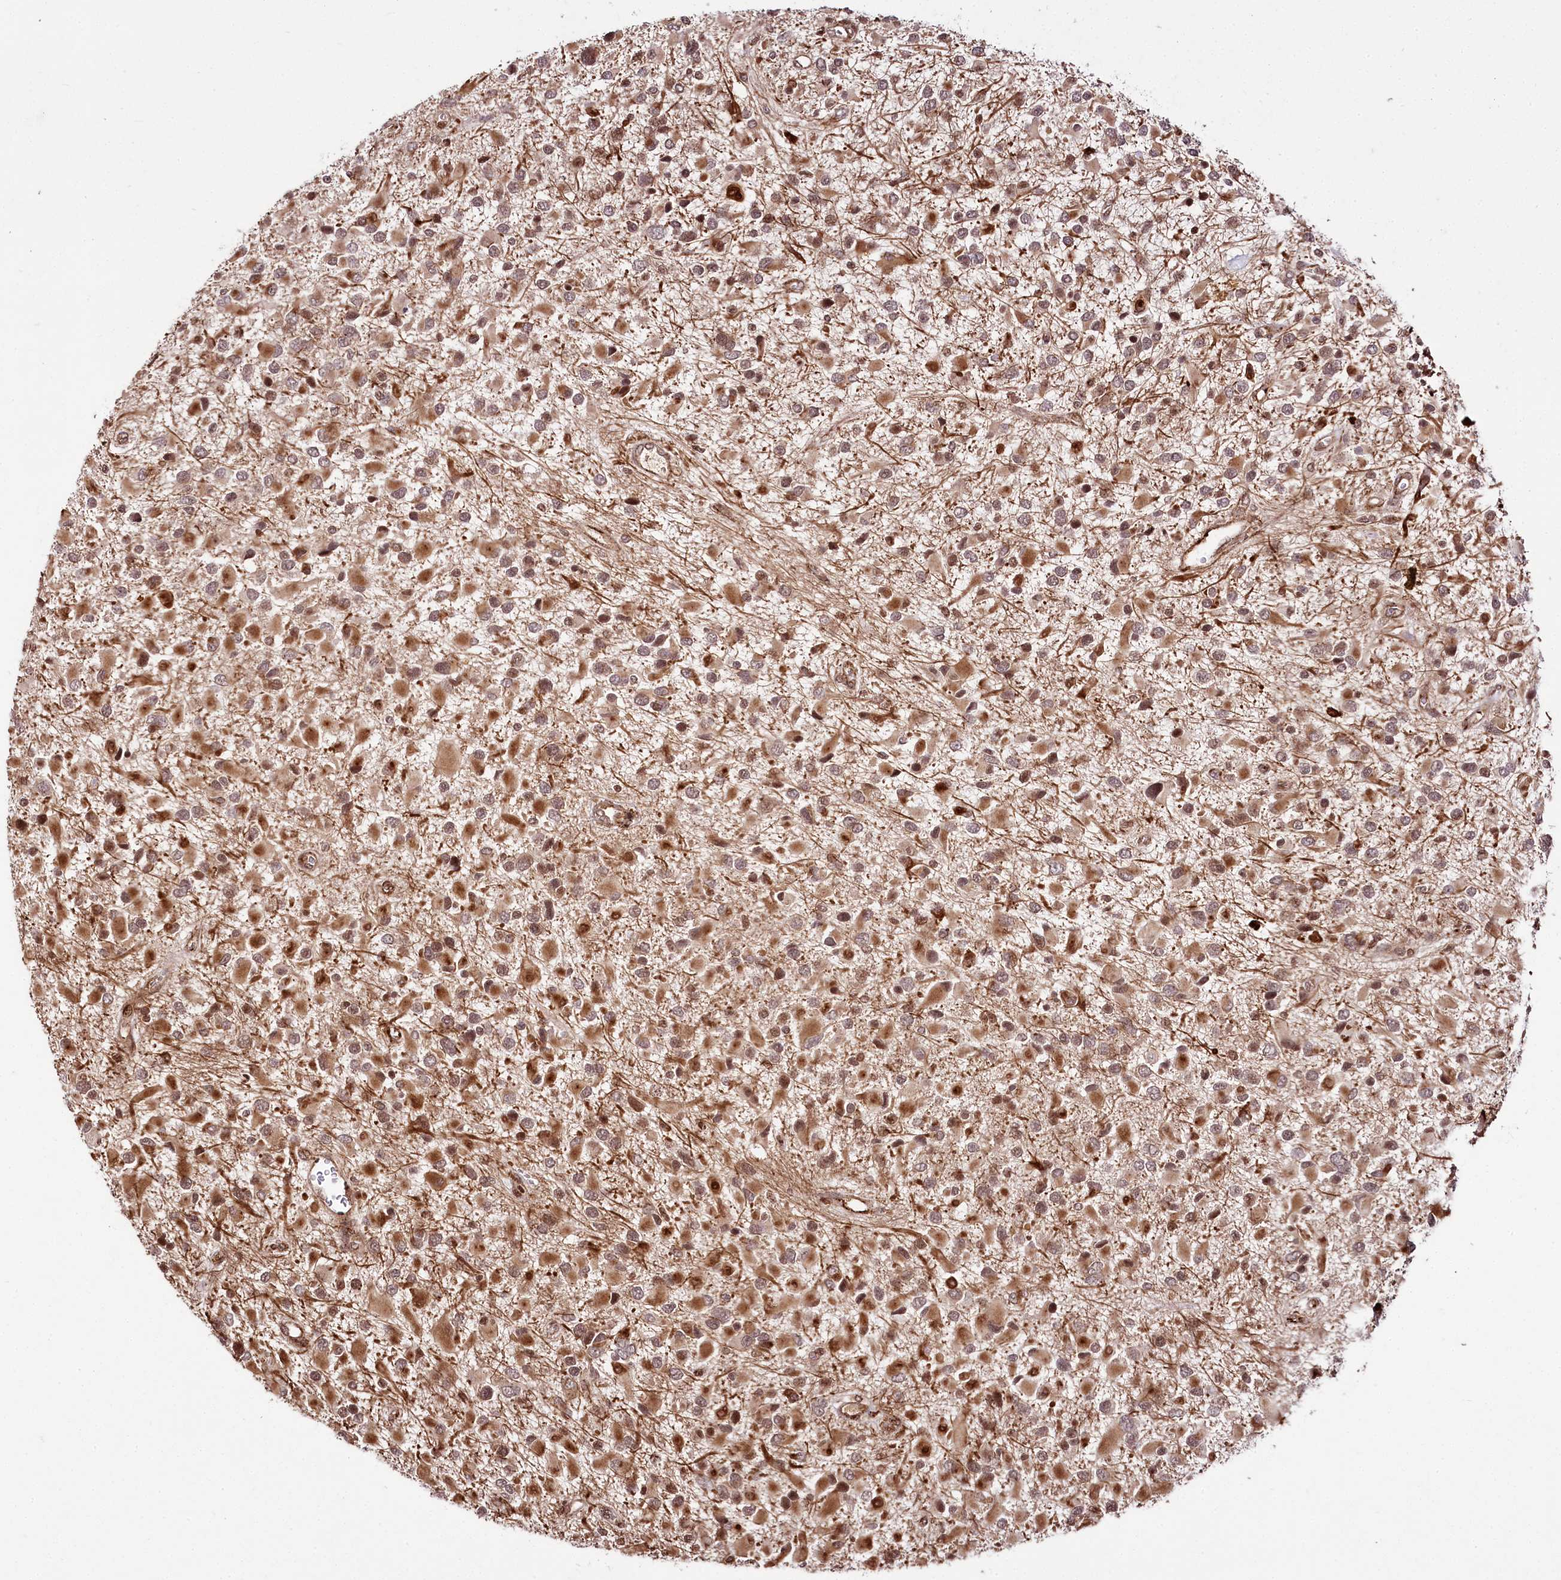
{"staining": {"intensity": "strong", "quantity": ">75%", "location": "cytoplasmic/membranous,nuclear"}, "tissue": "glioma", "cell_type": "Tumor cells", "image_type": "cancer", "snomed": [{"axis": "morphology", "description": "Glioma, malignant, High grade"}, {"axis": "topography", "description": "Brain"}], "caption": "Human high-grade glioma (malignant) stained with a protein marker reveals strong staining in tumor cells.", "gene": "HOXC8", "patient": {"sex": "male", "age": 53}}